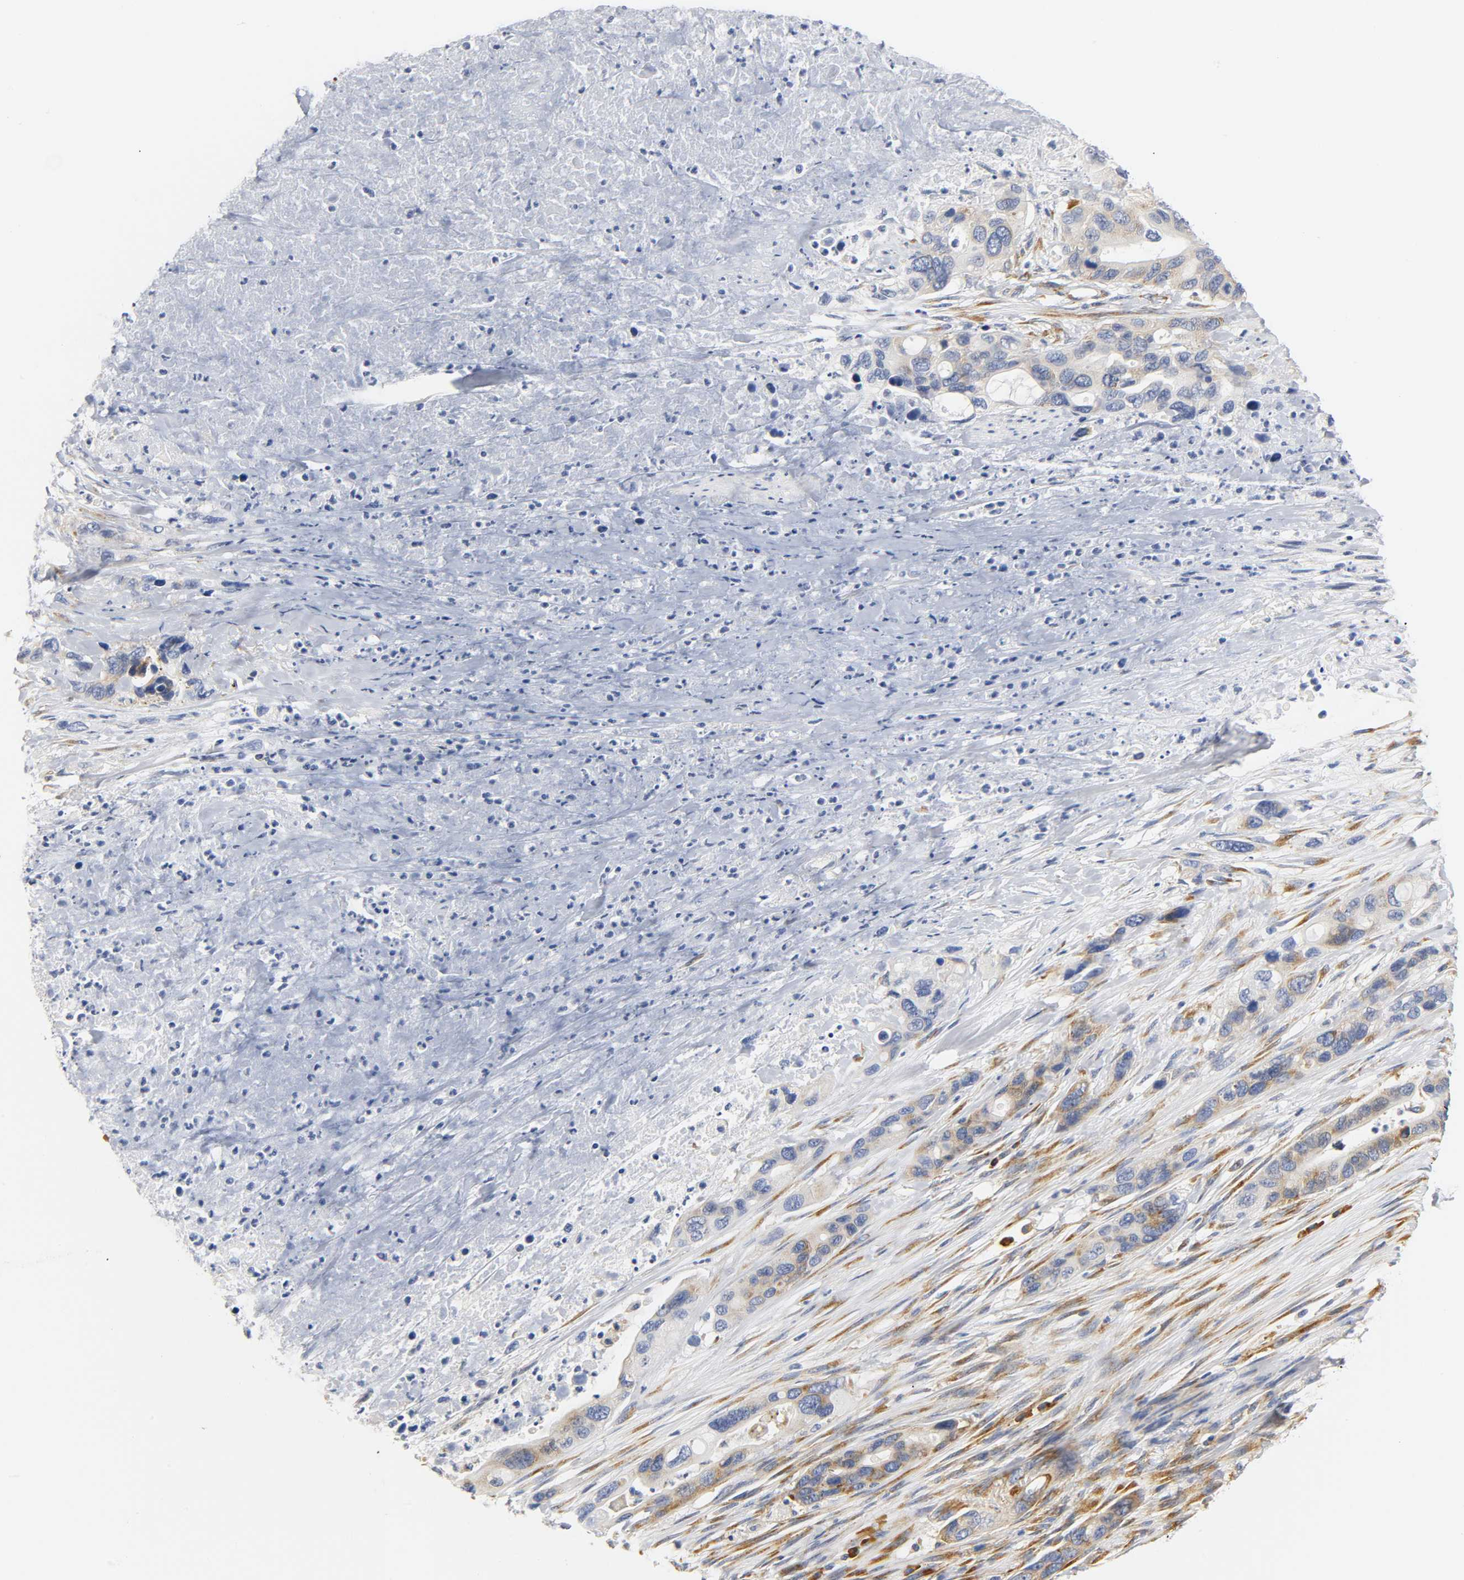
{"staining": {"intensity": "moderate", "quantity": "25%-75%", "location": "cytoplasmic/membranous"}, "tissue": "pancreatic cancer", "cell_type": "Tumor cells", "image_type": "cancer", "snomed": [{"axis": "morphology", "description": "Adenocarcinoma, NOS"}, {"axis": "topography", "description": "Pancreas"}], "caption": "Protein positivity by IHC demonstrates moderate cytoplasmic/membranous expression in about 25%-75% of tumor cells in pancreatic cancer (adenocarcinoma). Immunohistochemistry stains the protein of interest in brown and the nuclei are stained blue.", "gene": "REL", "patient": {"sex": "female", "age": 71}}